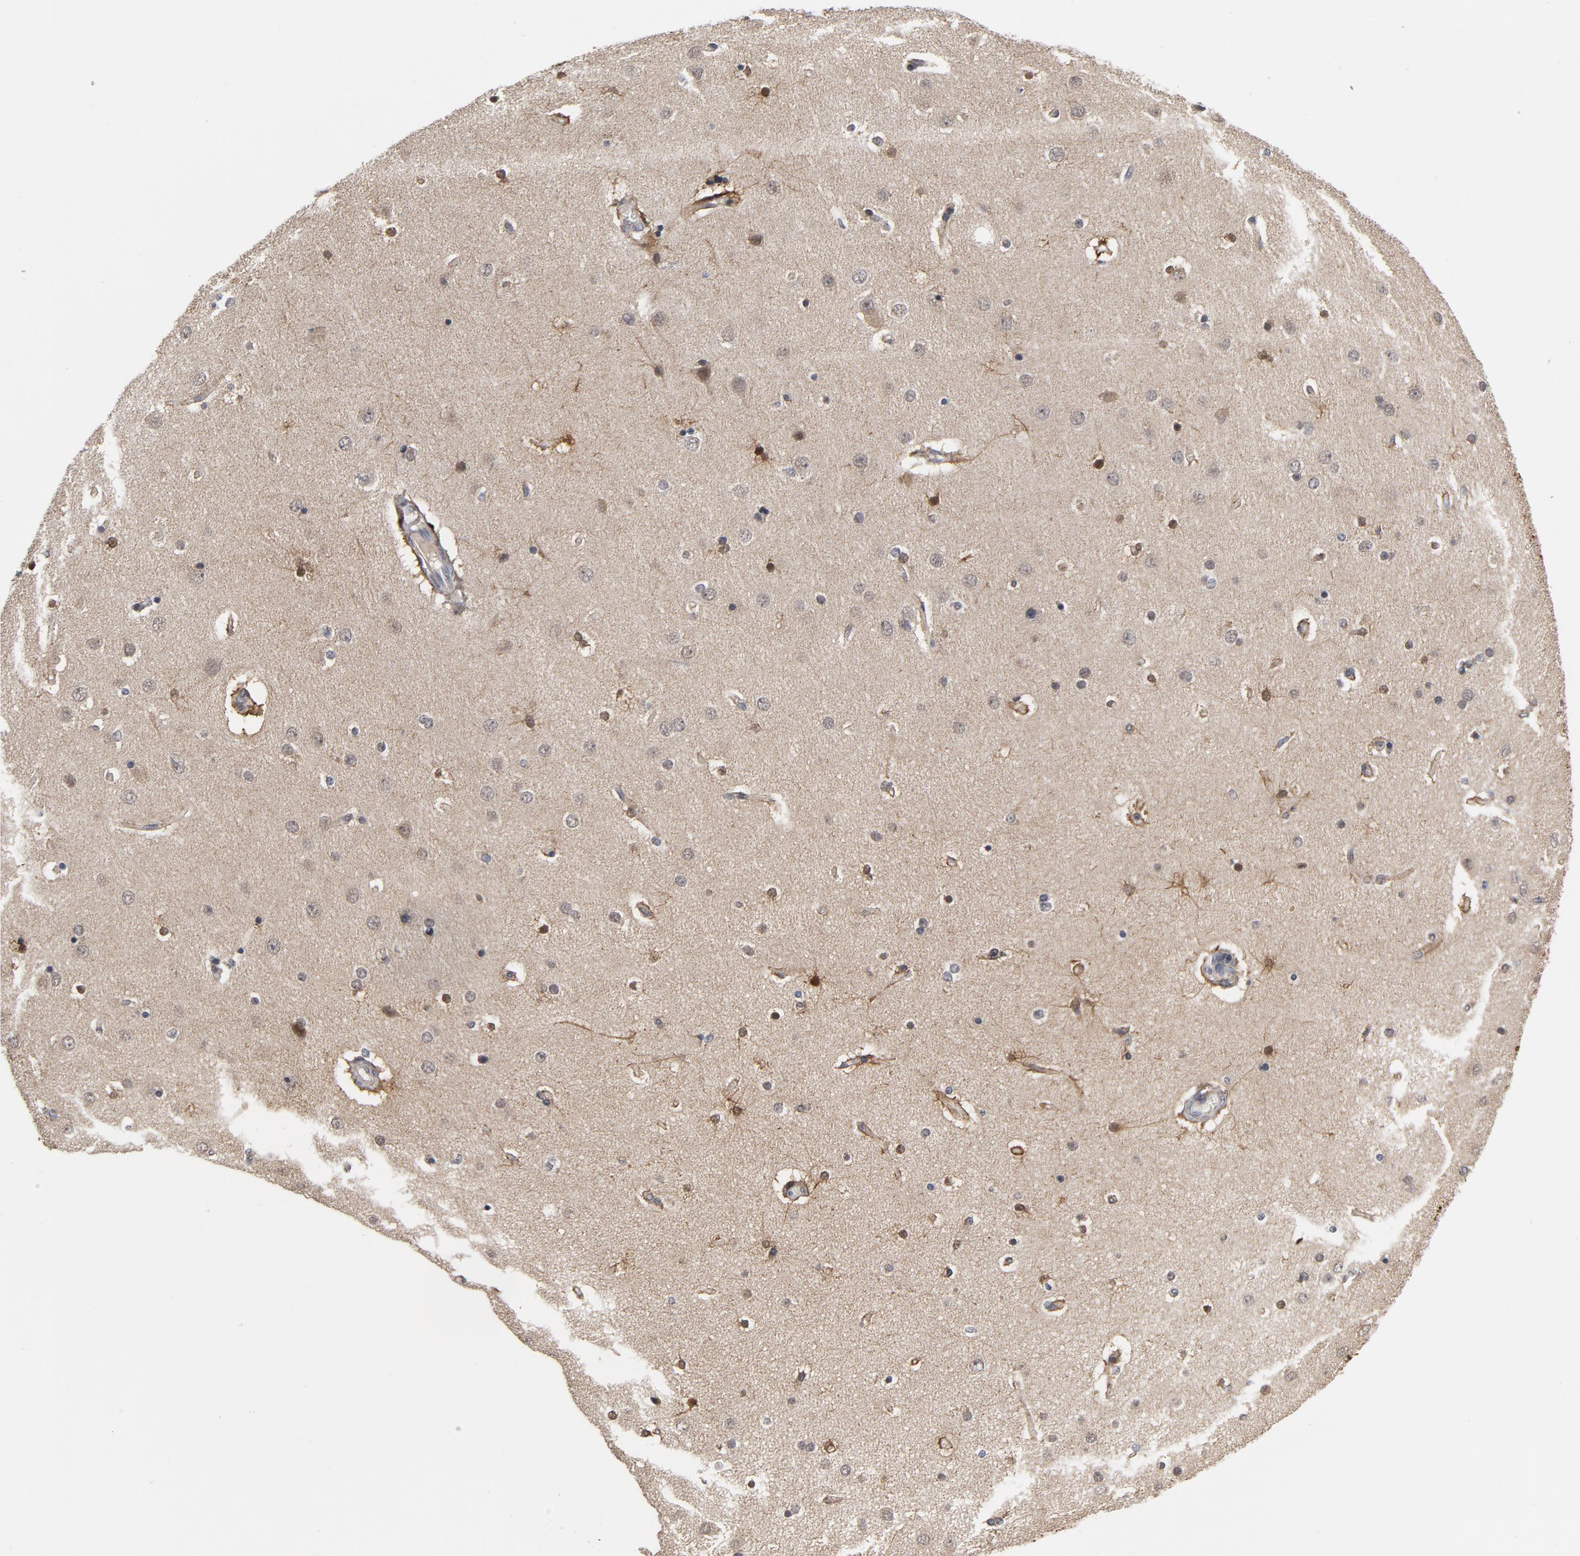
{"staining": {"intensity": "negative", "quantity": "none", "location": "none"}, "tissue": "cerebral cortex", "cell_type": "Endothelial cells", "image_type": "normal", "snomed": [{"axis": "morphology", "description": "Normal tissue, NOS"}, {"axis": "topography", "description": "Cerebral cortex"}], "caption": "High power microscopy photomicrograph of an immunohistochemistry (IHC) image of benign cerebral cortex, revealing no significant positivity in endothelial cells.", "gene": "PPP1R1B", "patient": {"sex": "female", "age": 54}}